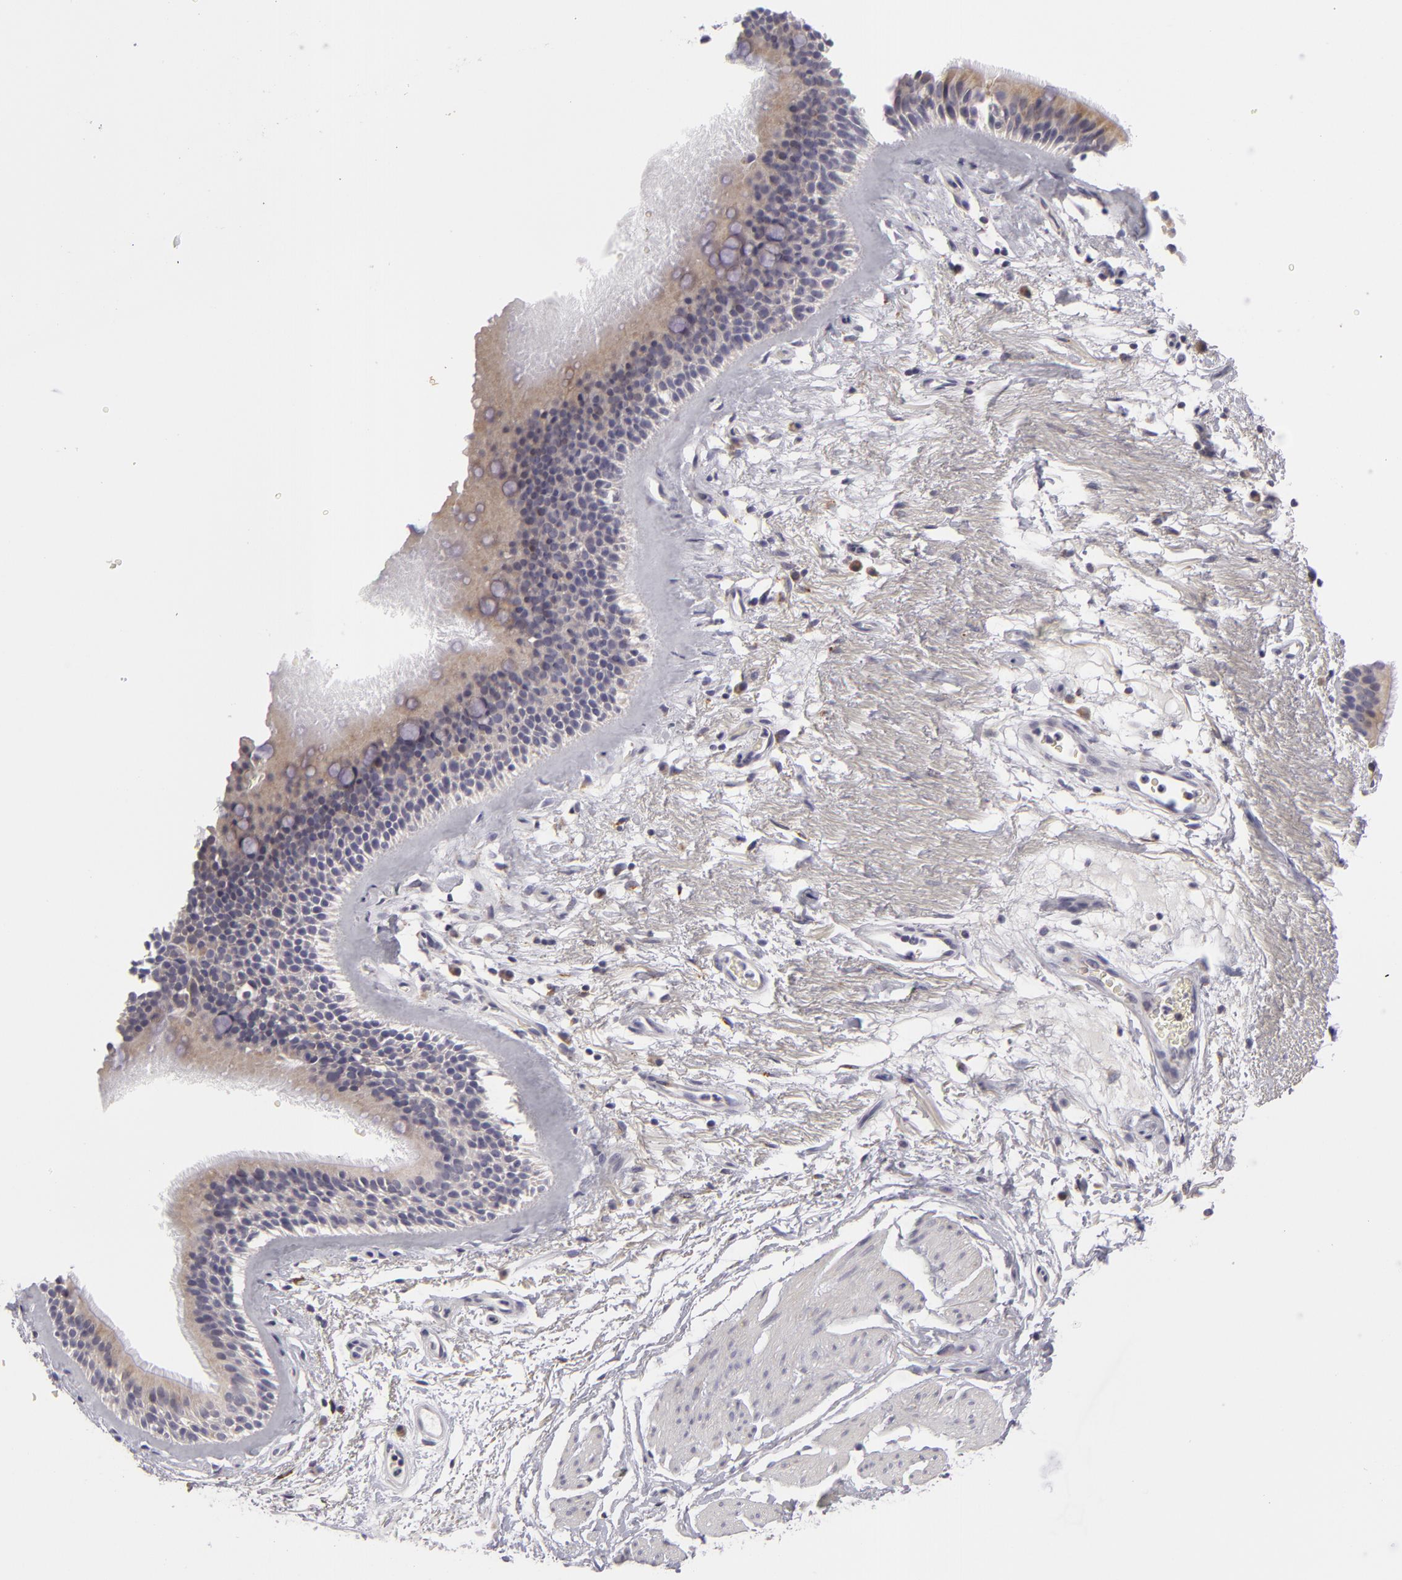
{"staining": {"intensity": "weak", "quantity": "<25%", "location": "cytoplasmic/membranous"}, "tissue": "bronchus", "cell_type": "Respiratory epithelial cells", "image_type": "normal", "snomed": [{"axis": "morphology", "description": "Normal tissue, NOS"}, {"axis": "topography", "description": "Cartilage tissue"}], "caption": "An immunohistochemistry micrograph of normal bronchus is shown. There is no staining in respiratory epithelial cells of bronchus. (Brightfield microscopy of DAB immunohistochemistry at high magnification).", "gene": "ATP2B3", "patient": {"sex": "female", "age": 63}}